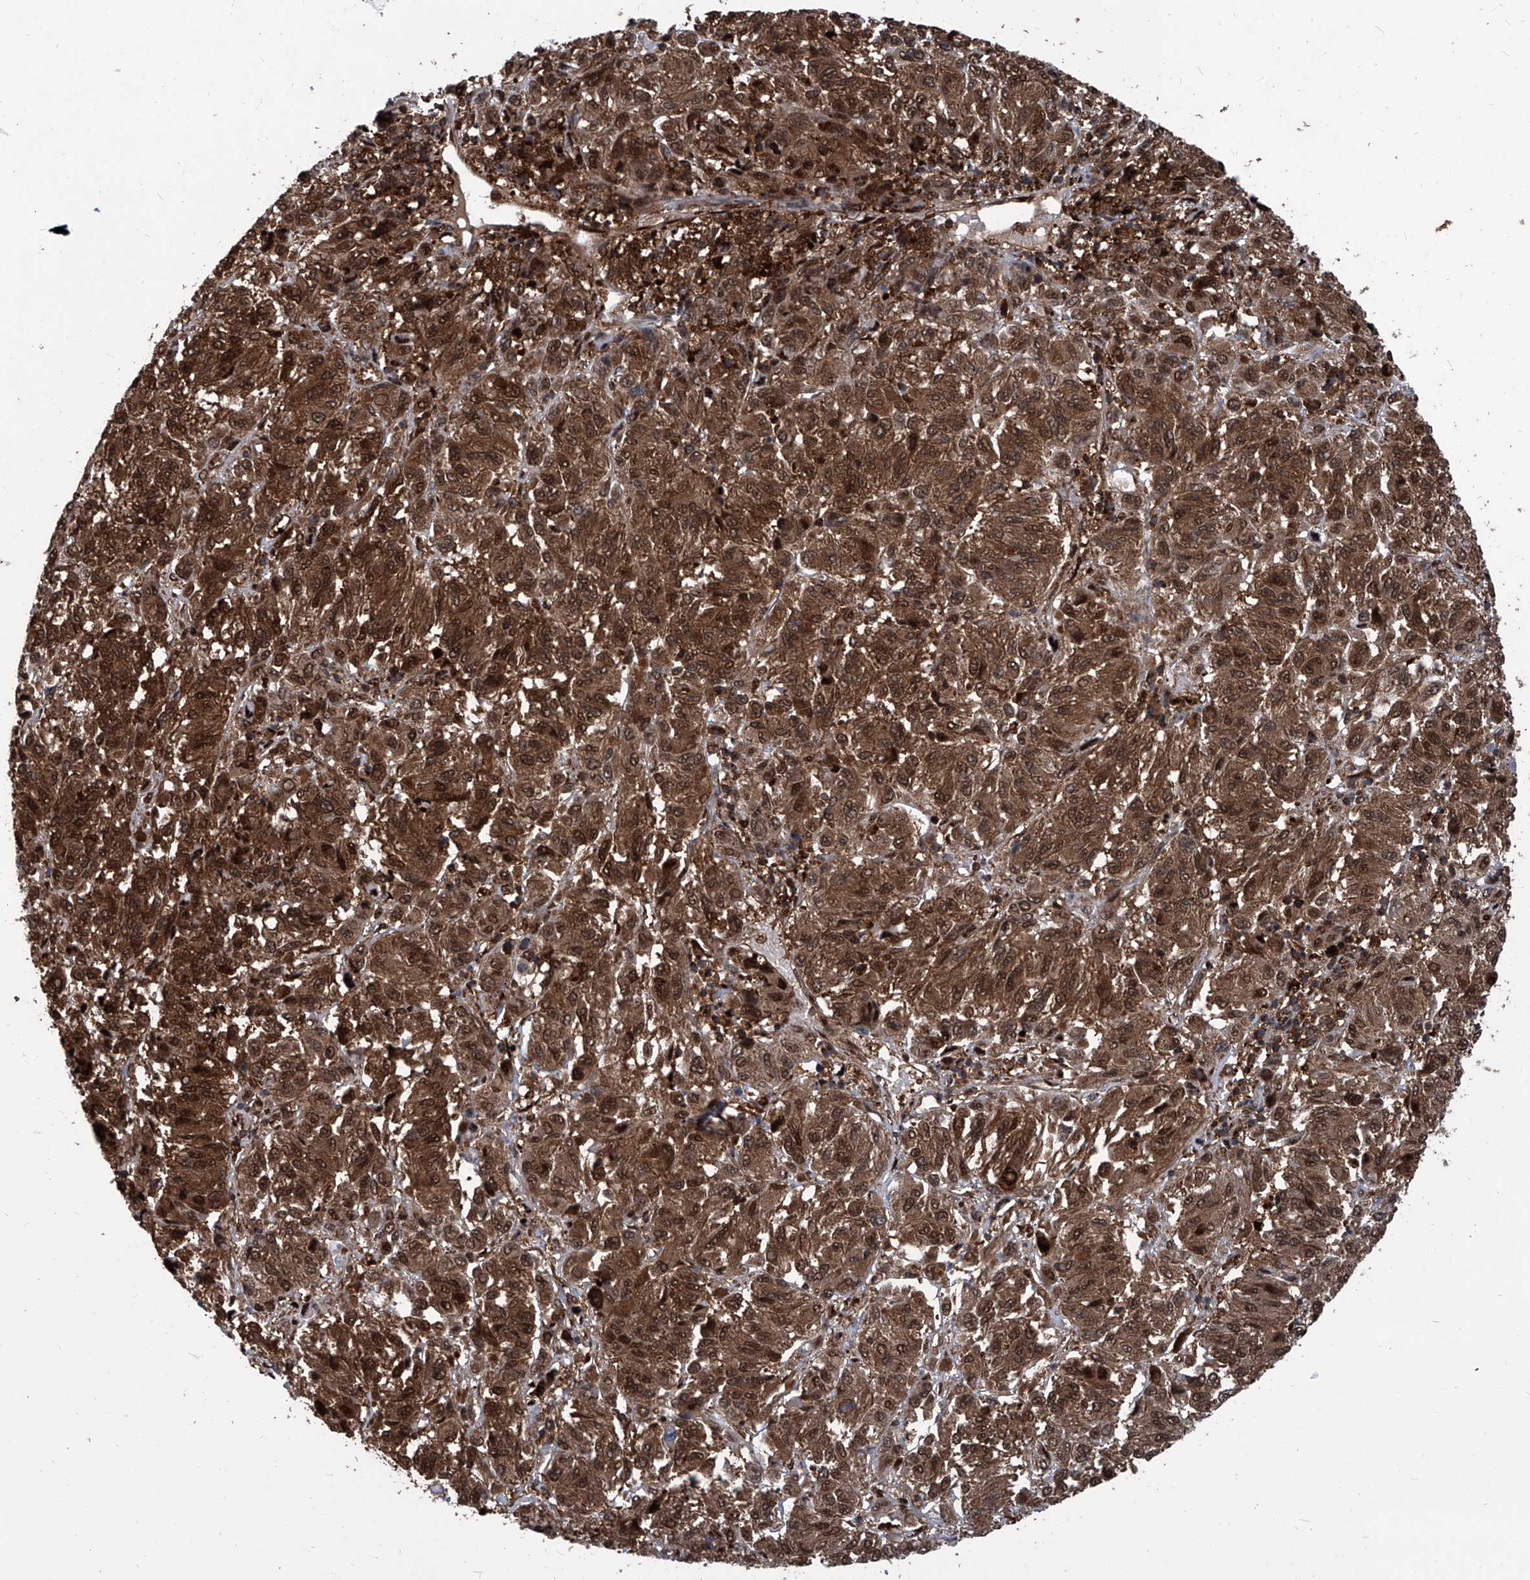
{"staining": {"intensity": "strong", "quantity": ">75%", "location": "cytoplasmic/membranous,nuclear"}, "tissue": "melanoma", "cell_type": "Tumor cells", "image_type": "cancer", "snomed": [{"axis": "morphology", "description": "Malignant melanoma, Metastatic site"}, {"axis": "topography", "description": "Lung"}], "caption": "Malignant melanoma (metastatic site) stained with DAB IHC shows high levels of strong cytoplasmic/membranous and nuclear expression in approximately >75% of tumor cells. The staining is performed using DAB (3,3'-diaminobenzidine) brown chromogen to label protein expression. The nuclei are counter-stained blue using hematoxylin.", "gene": "PSMB1", "patient": {"sex": "male", "age": 64}}